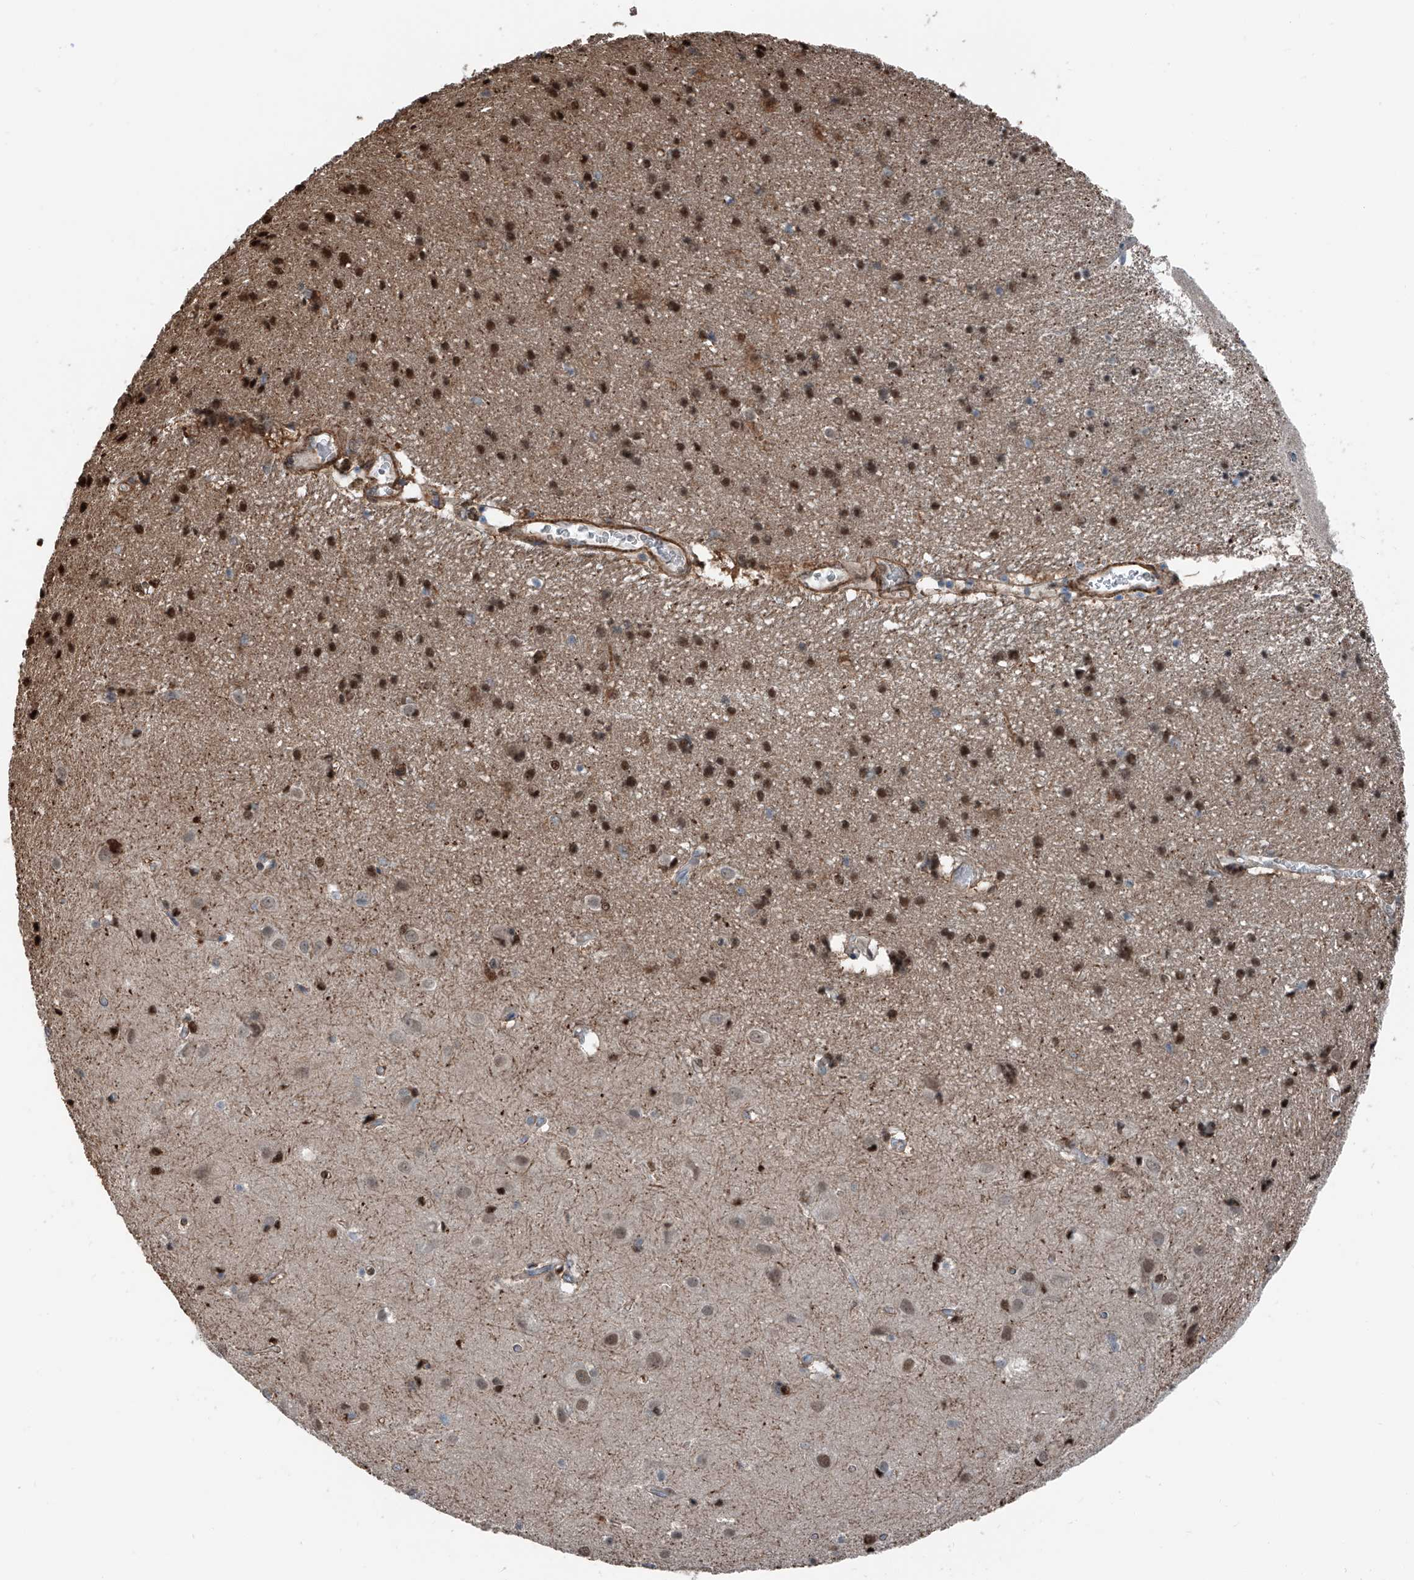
{"staining": {"intensity": "moderate", "quantity": ">75%", "location": "cytoplasmic/membranous"}, "tissue": "cerebral cortex", "cell_type": "Endothelial cells", "image_type": "normal", "snomed": [{"axis": "morphology", "description": "Normal tissue, NOS"}, {"axis": "topography", "description": "Cerebral cortex"}], "caption": "The image exhibits staining of unremarkable cerebral cortex, revealing moderate cytoplasmic/membranous protein positivity (brown color) within endothelial cells. Ihc stains the protein of interest in brown and the nuclei are stained blue.", "gene": "HSPA6", "patient": {"sex": "male", "age": 54}}